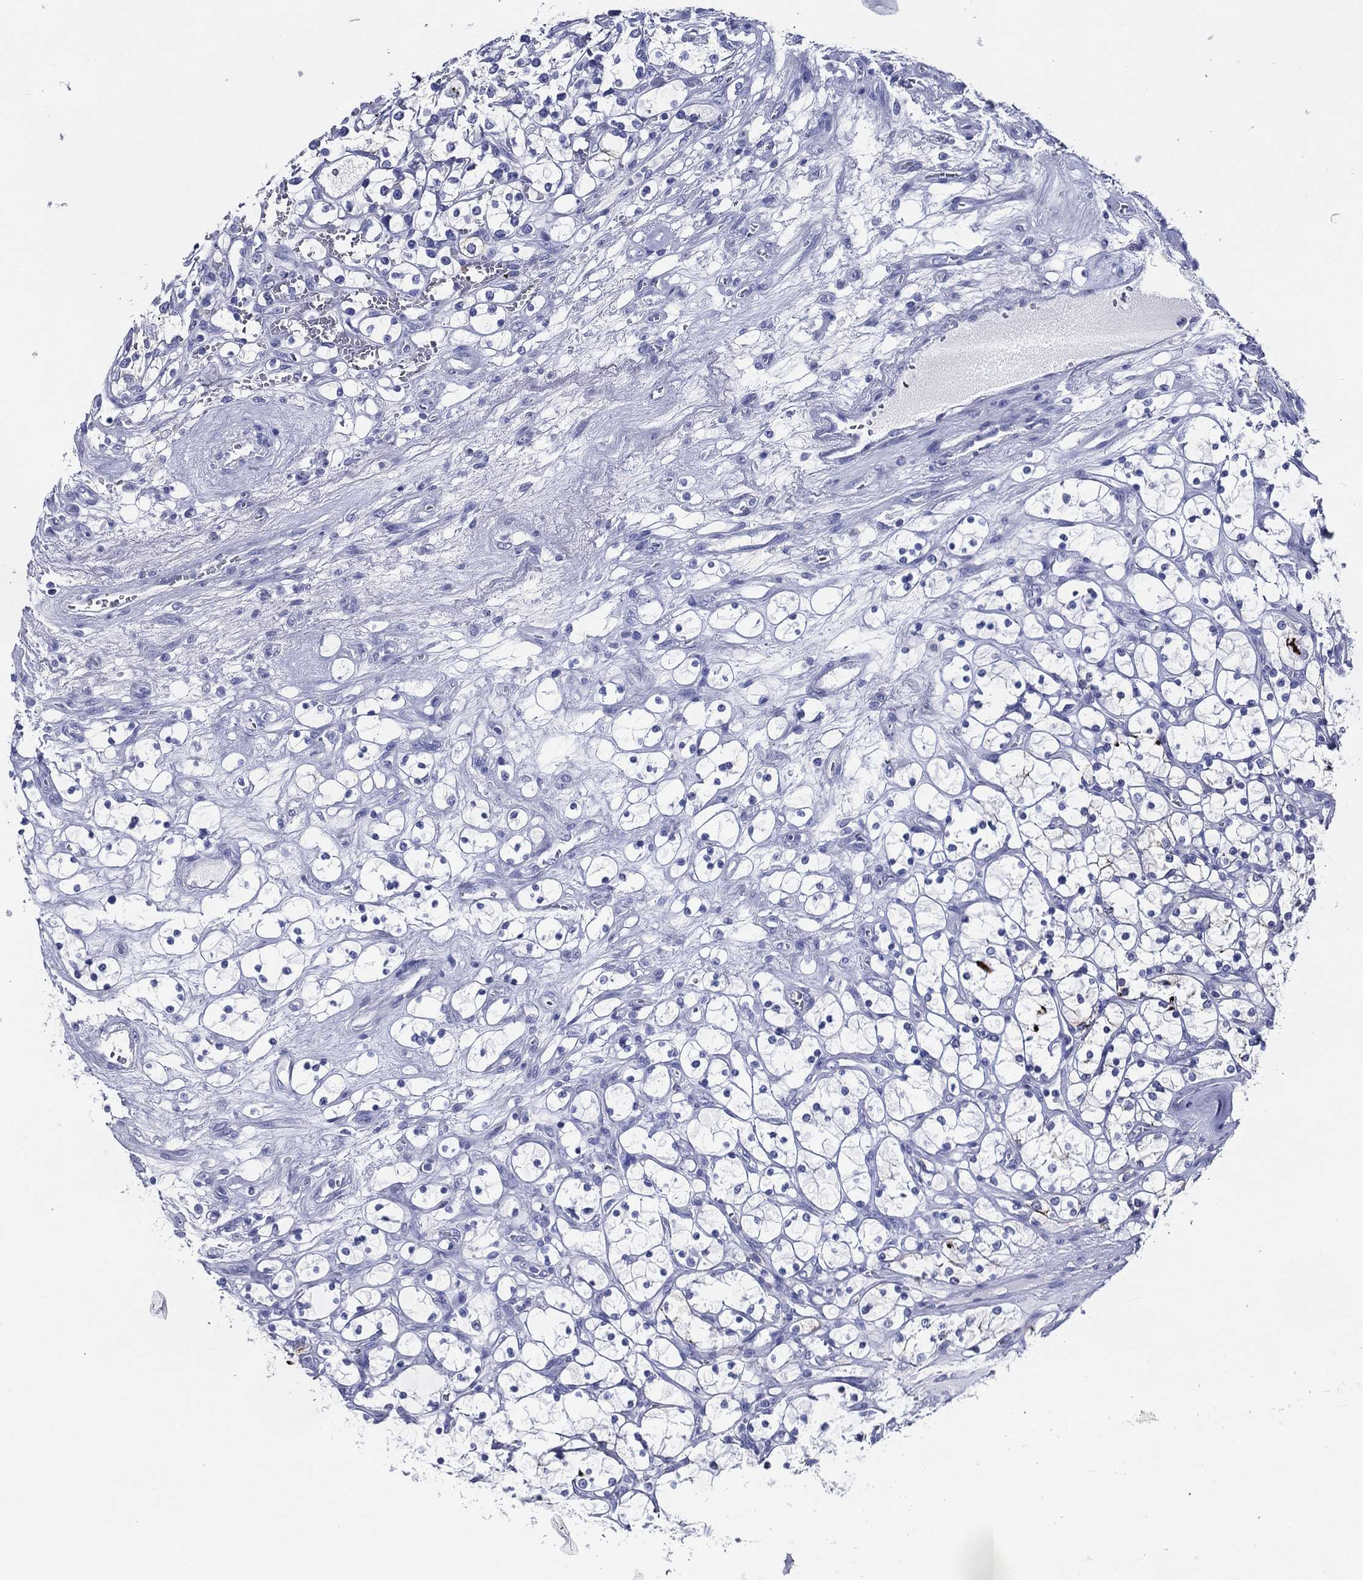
{"staining": {"intensity": "strong", "quantity": "<25%", "location": "cytoplasmic/membranous"}, "tissue": "renal cancer", "cell_type": "Tumor cells", "image_type": "cancer", "snomed": [{"axis": "morphology", "description": "Adenocarcinoma, NOS"}, {"axis": "topography", "description": "Kidney"}], "caption": "Immunohistochemical staining of renal adenocarcinoma exhibits medium levels of strong cytoplasmic/membranous protein positivity in approximately <25% of tumor cells. Using DAB (3,3'-diaminobenzidine) (brown) and hematoxylin (blue) stains, captured at high magnification using brightfield microscopy.", "gene": "ACE2", "patient": {"sex": "female", "age": 69}}